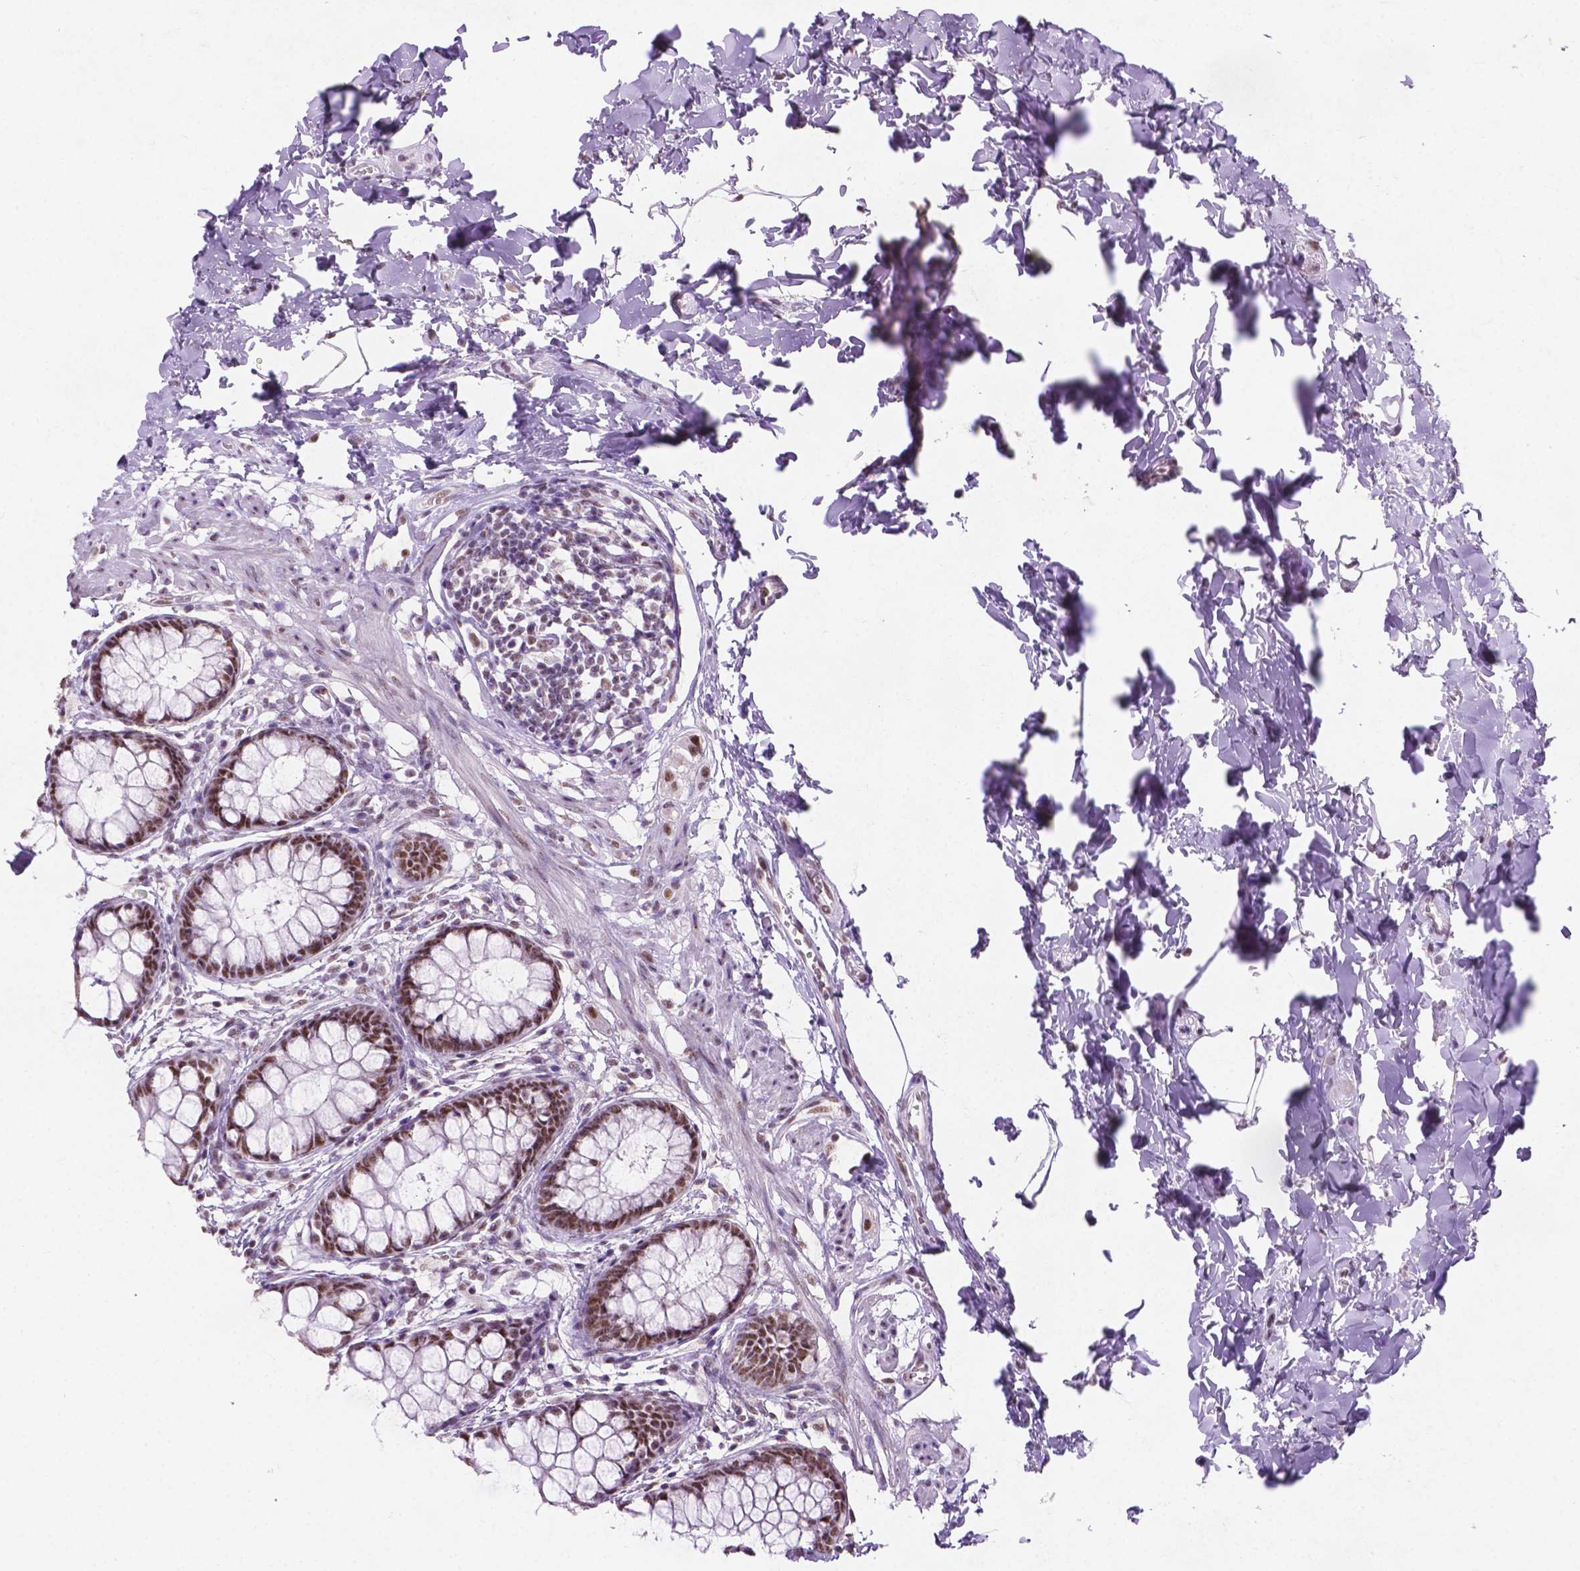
{"staining": {"intensity": "moderate", "quantity": ">75%", "location": "nuclear"}, "tissue": "rectum", "cell_type": "Glandular cells", "image_type": "normal", "snomed": [{"axis": "morphology", "description": "Normal tissue, NOS"}, {"axis": "topography", "description": "Rectum"}], "caption": "Protein expression analysis of benign human rectum reveals moderate nuclear positivity in approximately >75% of glandular cells. (DAB (3,3'-diaminobenzidine) = brown stain, brightfield microscopy at high magnification).", "gene": "COIL", "patient": {"sex": "female", "age": 62}}